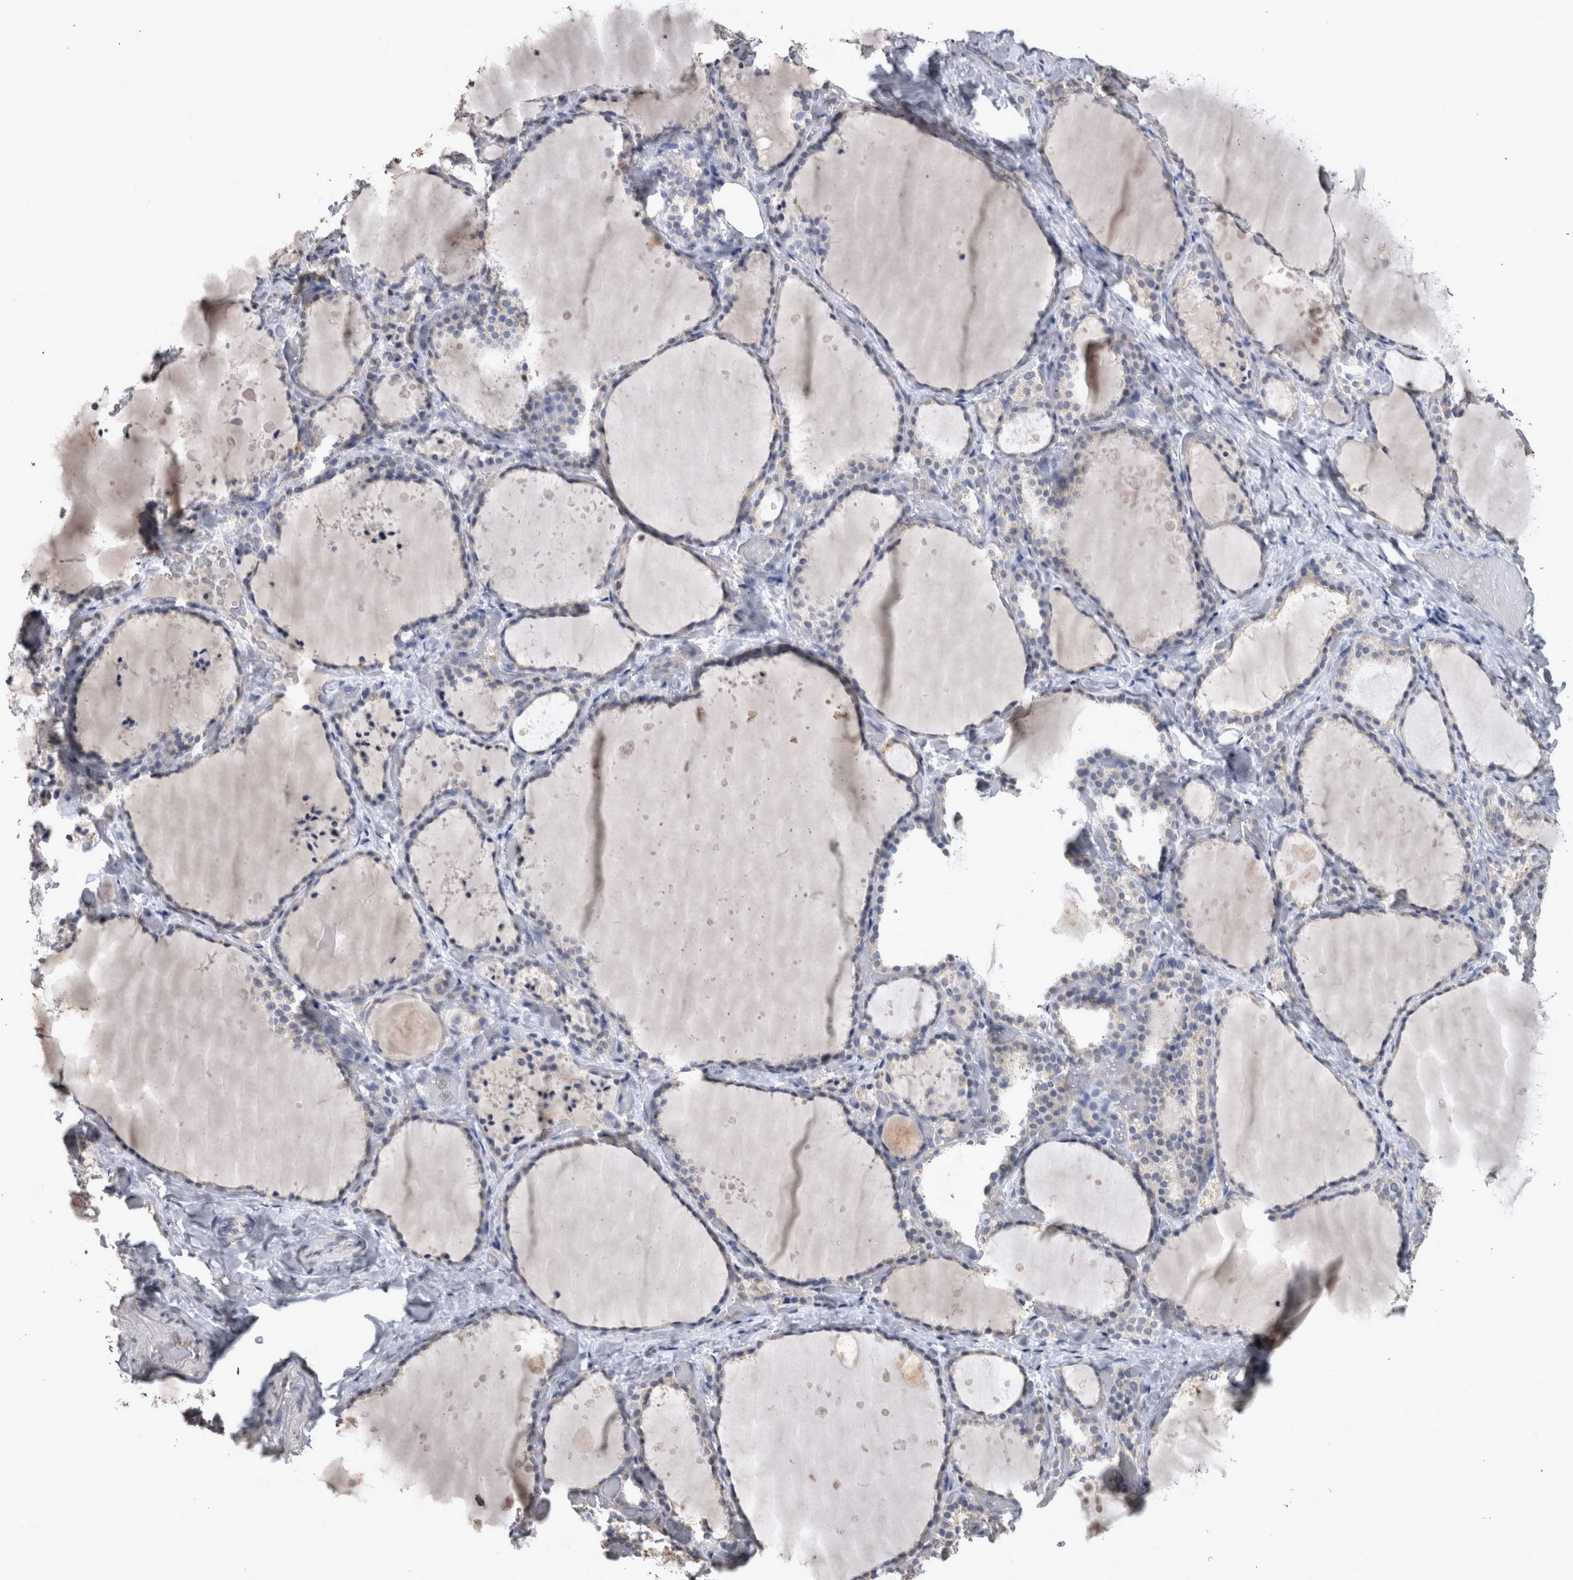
{"staining": {"intensity": "negative", "quantity": "none", "location": "none"}, "tissue": "thyroid gland", "cell_type": "Glandular cells", "image_type": "normal", "snomed": [{"axis": "morphology", "description": "Normal tissue, NOS"}, {"axis": "topography", "description": "Thyroid gland"}], "caption": "This is an immunohistochemistry (IHC) image of benign human thyroid gland. There is no positivity in glandular cells.", "gene": "WNT7A", "patient": {"sex": "female", "age": 44}}